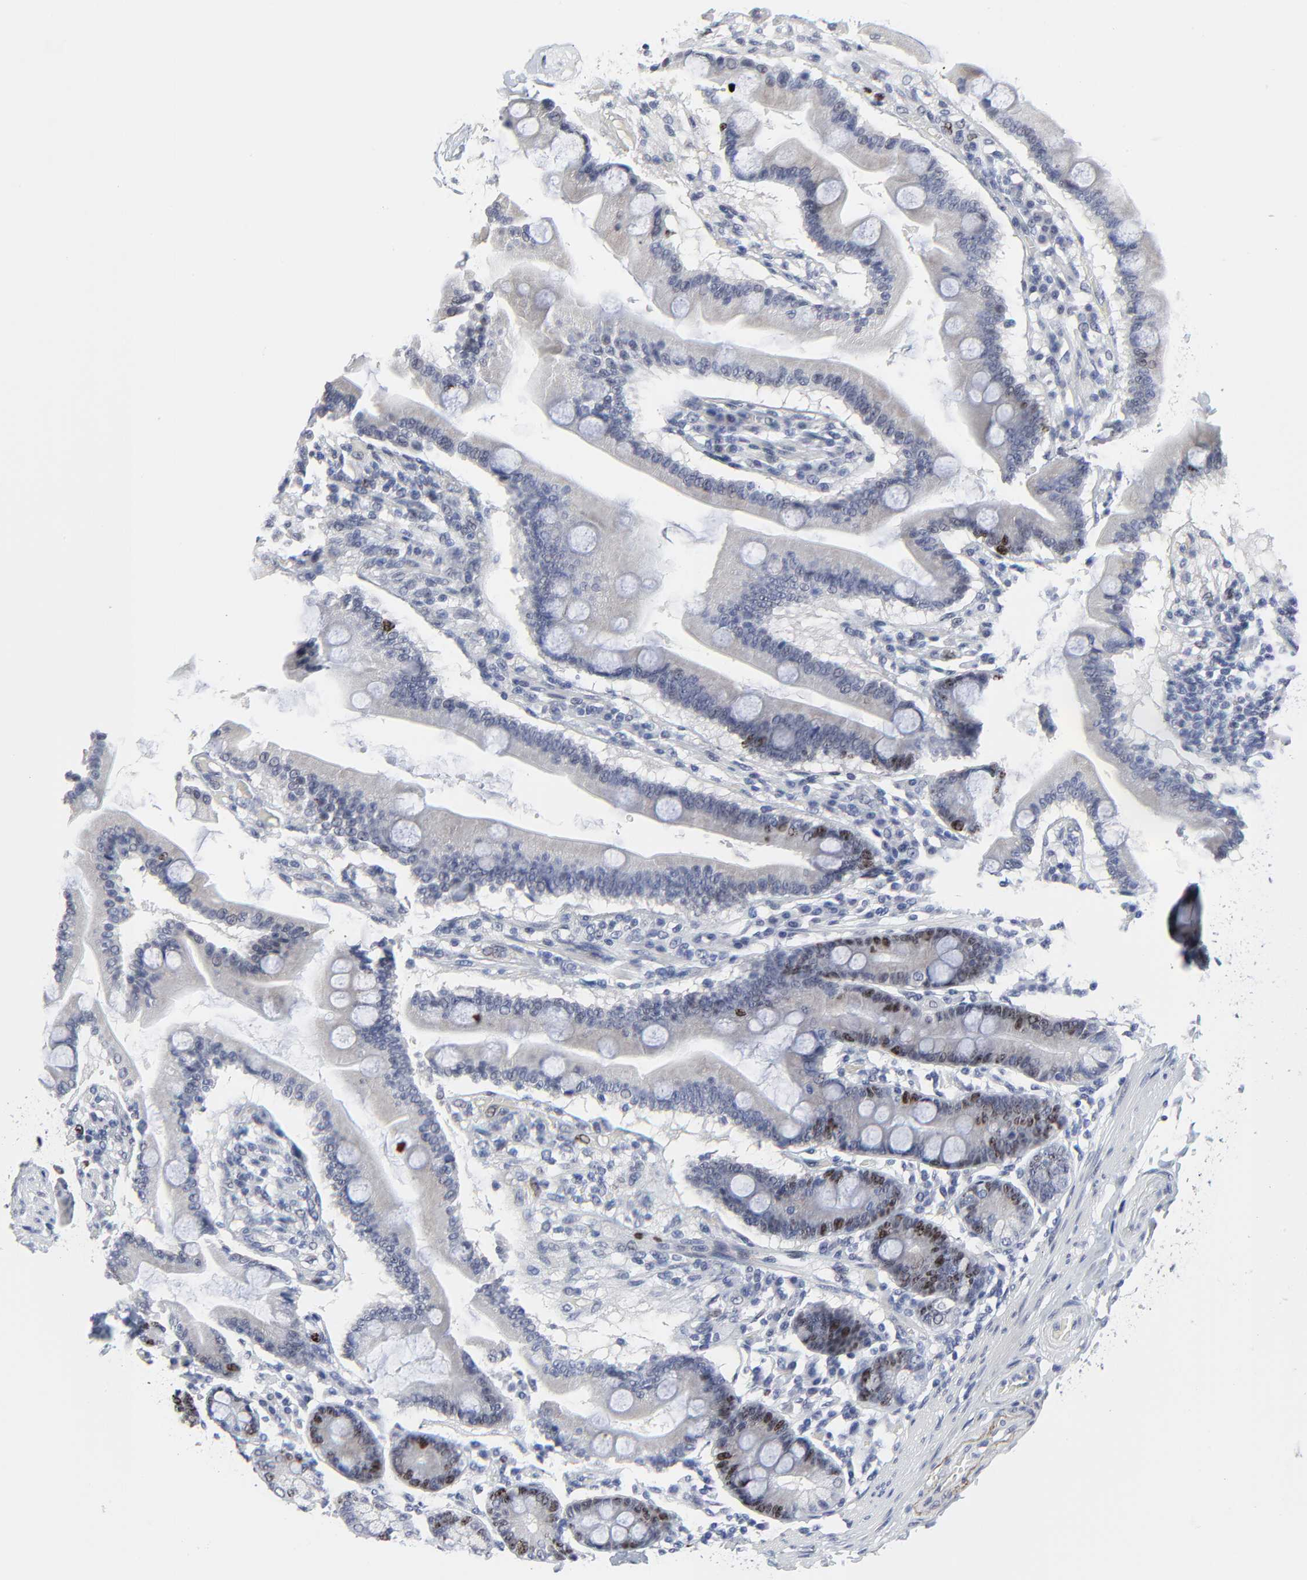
{"staining": {"intensity": "moderate", "quantity": "<25%", "location": "nuclear"}, "tissue": "duodenum", "cell_type": "Glandular cells", "image_type": "normal", "snomed": [{"axis": "morphology", "description": "Normal tissue, NOS"}, {"axis": "topography", "description": "Duodenum"}], "caption": "This histopathology image reveals immunohistochemistry staining of unremarkable duodenum, with low moderate nuclear staining in about <25% of glandular cells.", "gene": "ZNF589", "patient": {"sex": "female", "age": 64}}